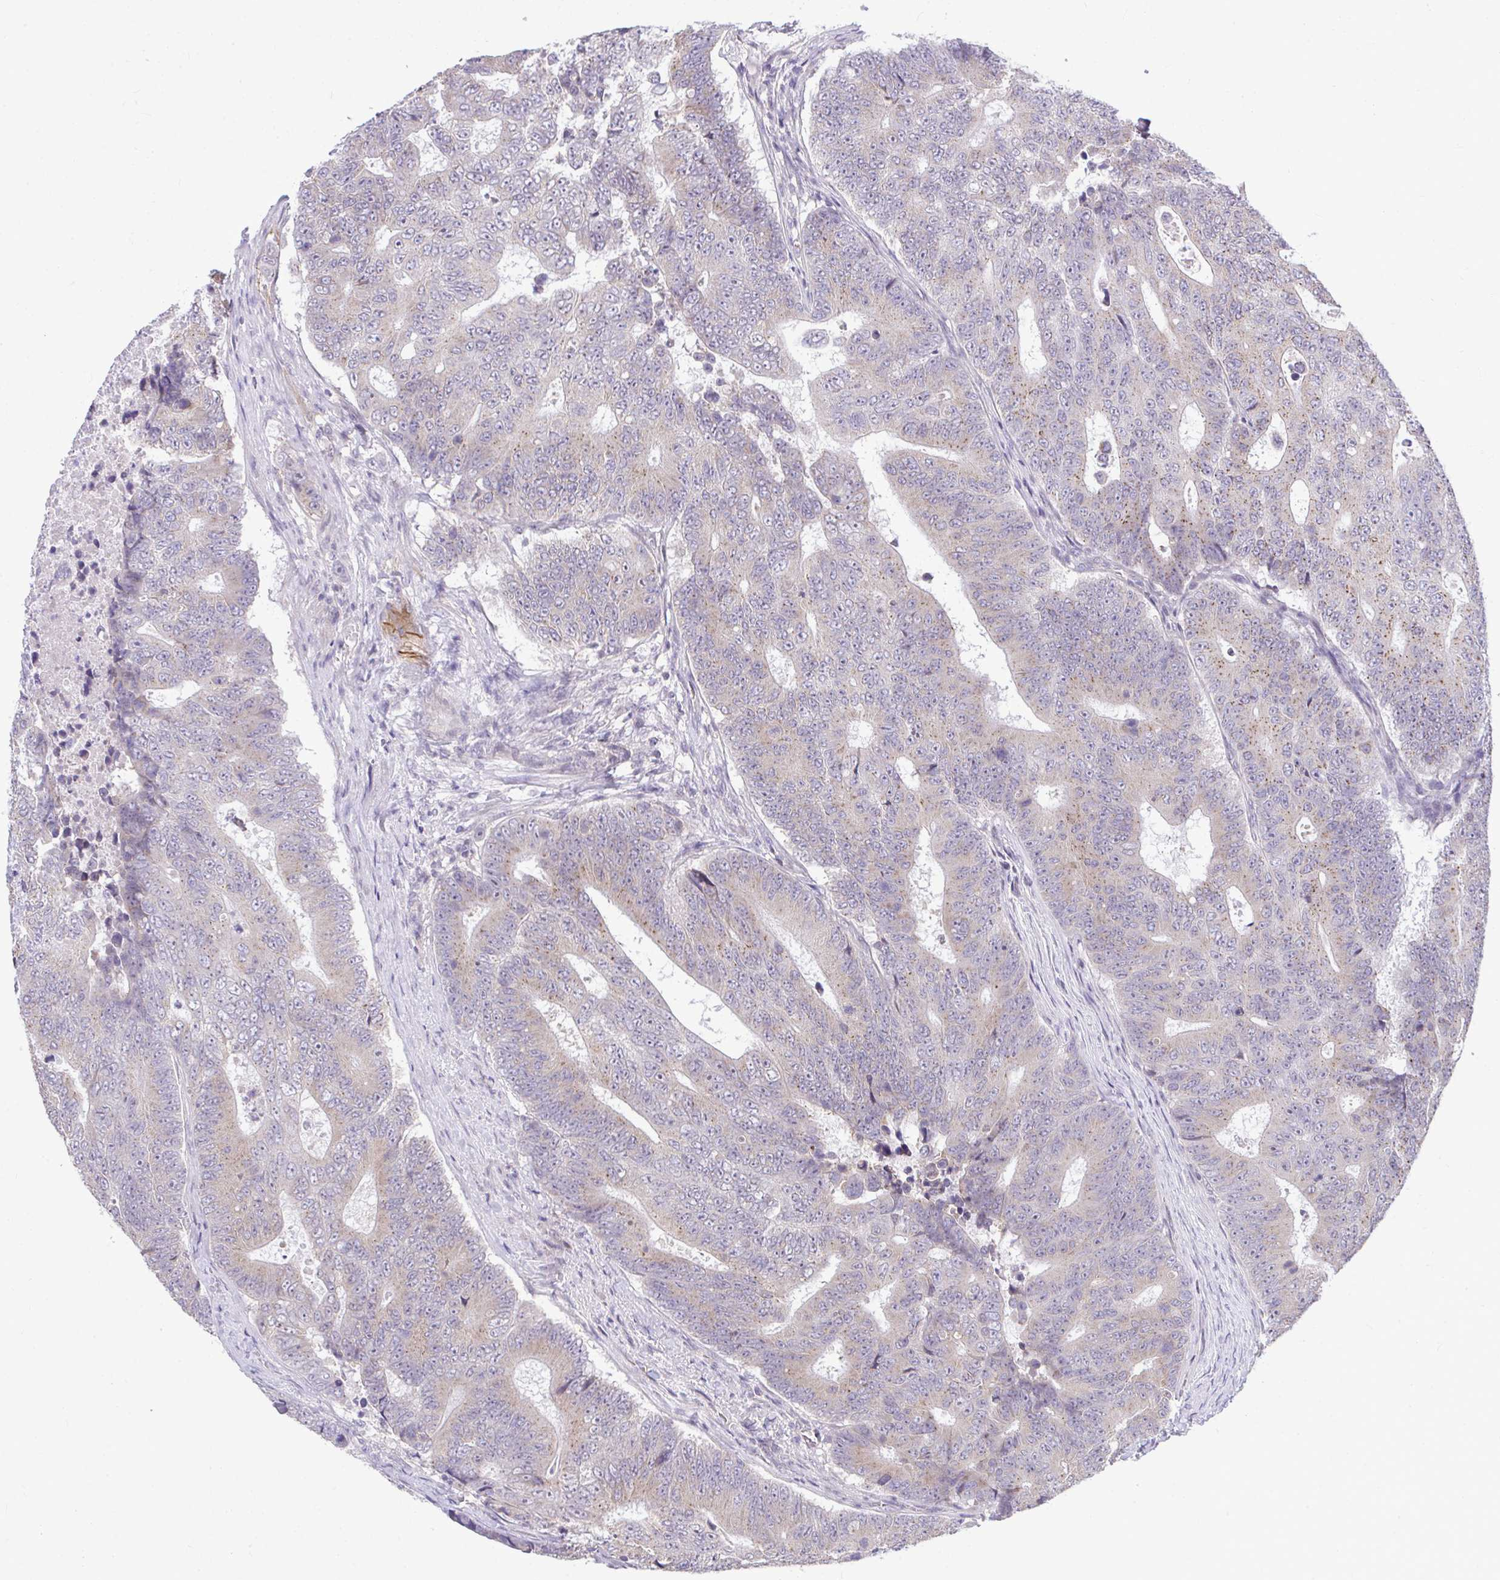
{"staining": {"intensity": "weak", "quantity": "25%-75%", "location": "cytoplasmic/membranous"}, "tissue": "colorectal cancer", "cell_type": "Tumor cells", "image_type": "cancer", "snomed": [{"axis": "morphology", "description": "Adenocarcinoma, NOS"}, {"axis": "topography", "description": "Colon"}], "caption": "A photomicrograph showing weak cytoplasmic/membranous positivity in about 25%-75% of tumor cells in colorectal adenocarcinoma, as visualized by brown immunohistochemical staining.", "gene": "PIGK", "patient": {"sex": "female", "age": 48}}